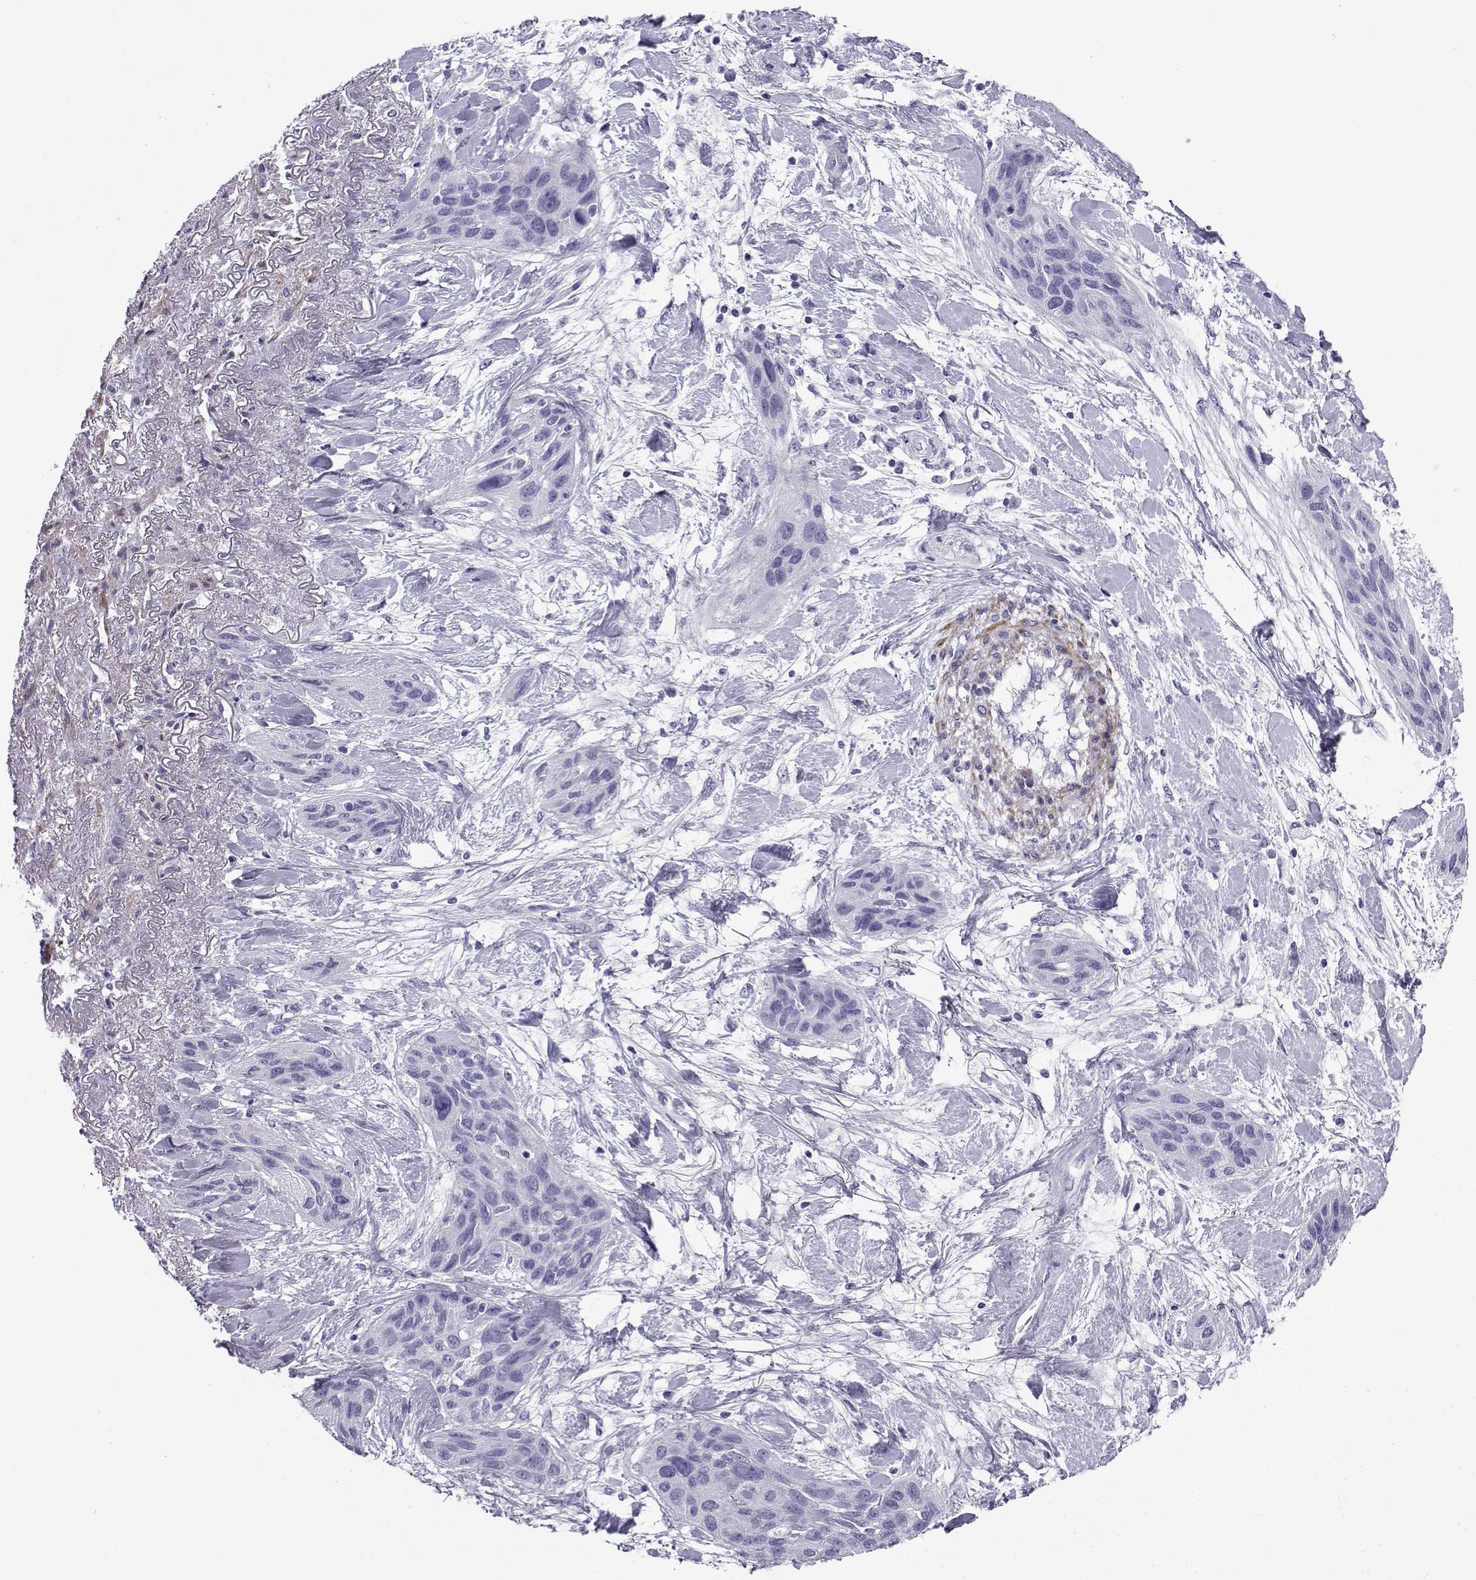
{"staining": {"intensity": "negative", "quantity": "none", "location": "none"}, "tissue": "lung cancer", "cell_type": "Tumor cells", "image_type": "cancer", "snomed": [{"axis": "morphology", "description": "Squamous cell carcinoma, NOS"}, {"axis": "topography", "description": "Lung"}], "caption": "The micrograph demonstrates no staining of tumor cells in lung squamous cell carcinoma.", "gene": "KCNF1", "patient": {"sex": "female", "age": 70}}